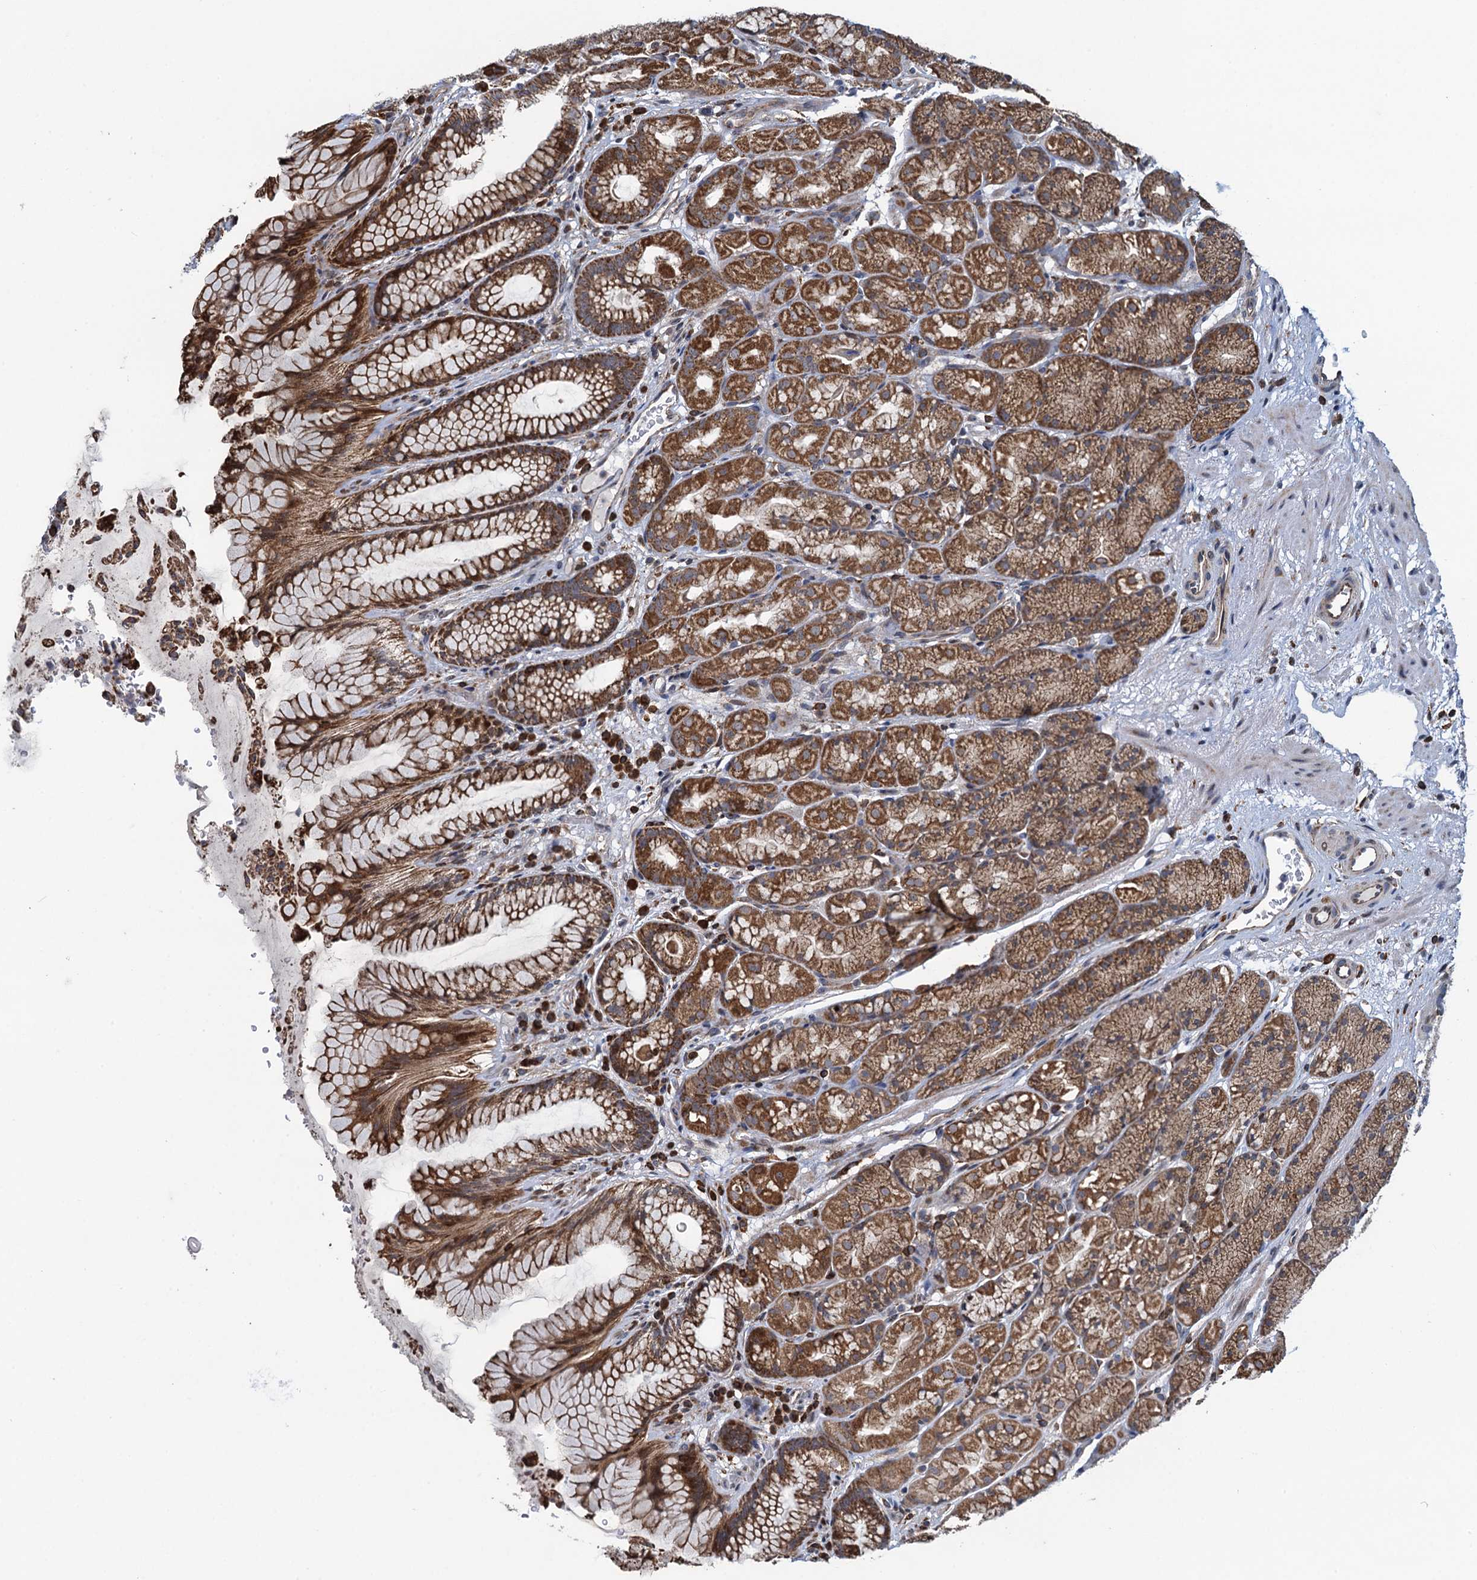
{"staining": {"intensity": "moderate", "quantity": ">75%", "location": "cytoplasmic/membranous"}, "tissue": "stomach", "cell_type": "Glandular cells", "image_type": "normal", "snomed": [{"axis": "morphology", "description": "Normal tissue, NOS"}, {"axis": "topography", "description": "Stomach"}], "caption": "A brown stain labels moderate cytoplasmic/membranous expression of a protein in glandular cells of normal stomach. (DAB (3,3'-diaminobenzidine) = brown stain, brightfield microscopy at high magnification).", "gene": "CCDC102A", "patient": {"sex": "male", "age": 63}}